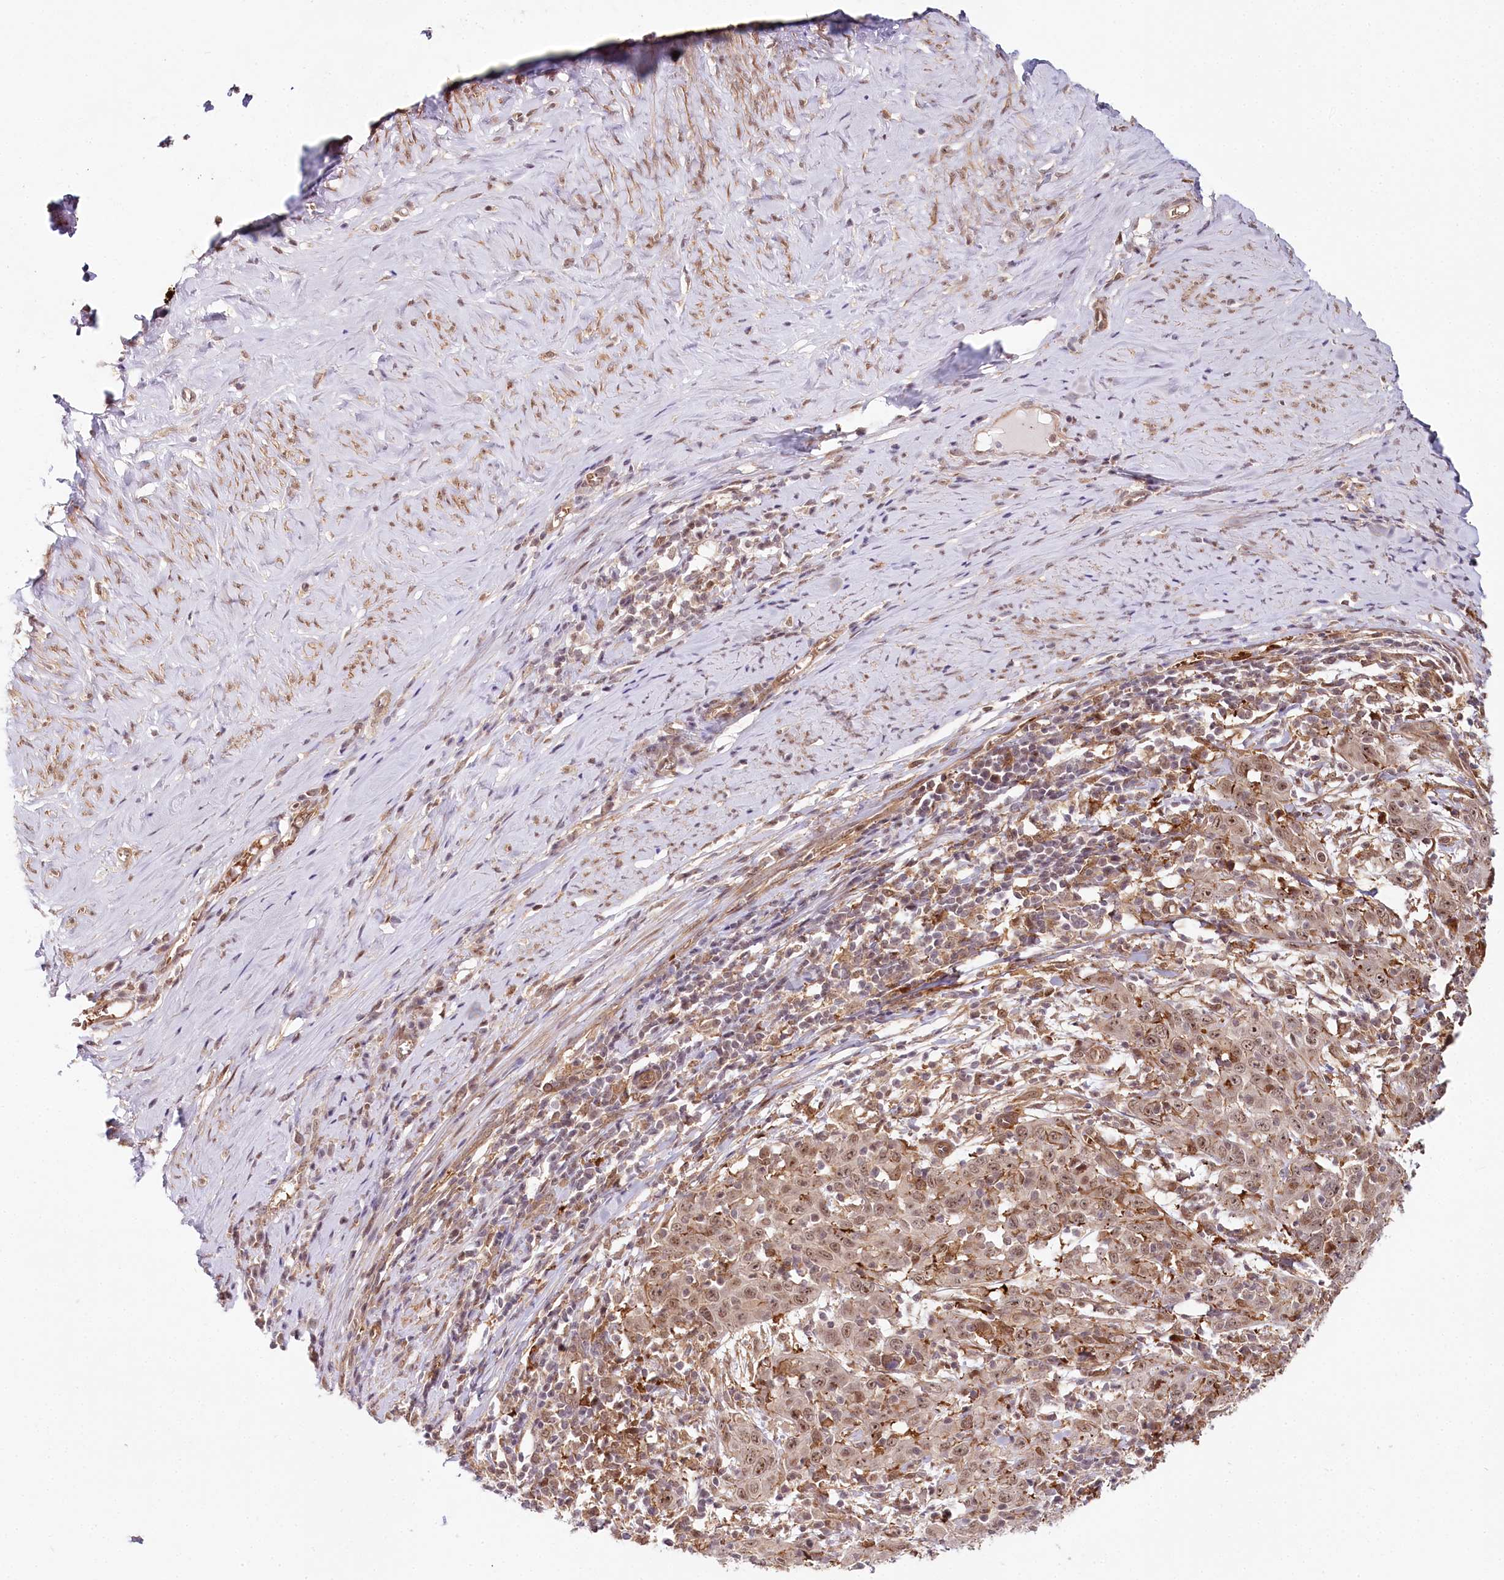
{"staining": {"intensity": "weak", "quantity": ">75%", "location": "nuclear"}, "tissue": "cervical cancer", "cell_type": "Tumor cells", "image_type": "cancer", "snomed": [{"axis": "morphology", "description": "Squamous cell carcinoma, NOS"}, {"axis": "topography", "description": "Cervix"}], "caption": "Immunohistochemistry (DAB) staining of cervical cancer demonstrates weak nuclear protein positivity in approximately >75% of tumor cells.", "gene": "TUBGCP2", "patient": {"sex": "female", "age": 46}}